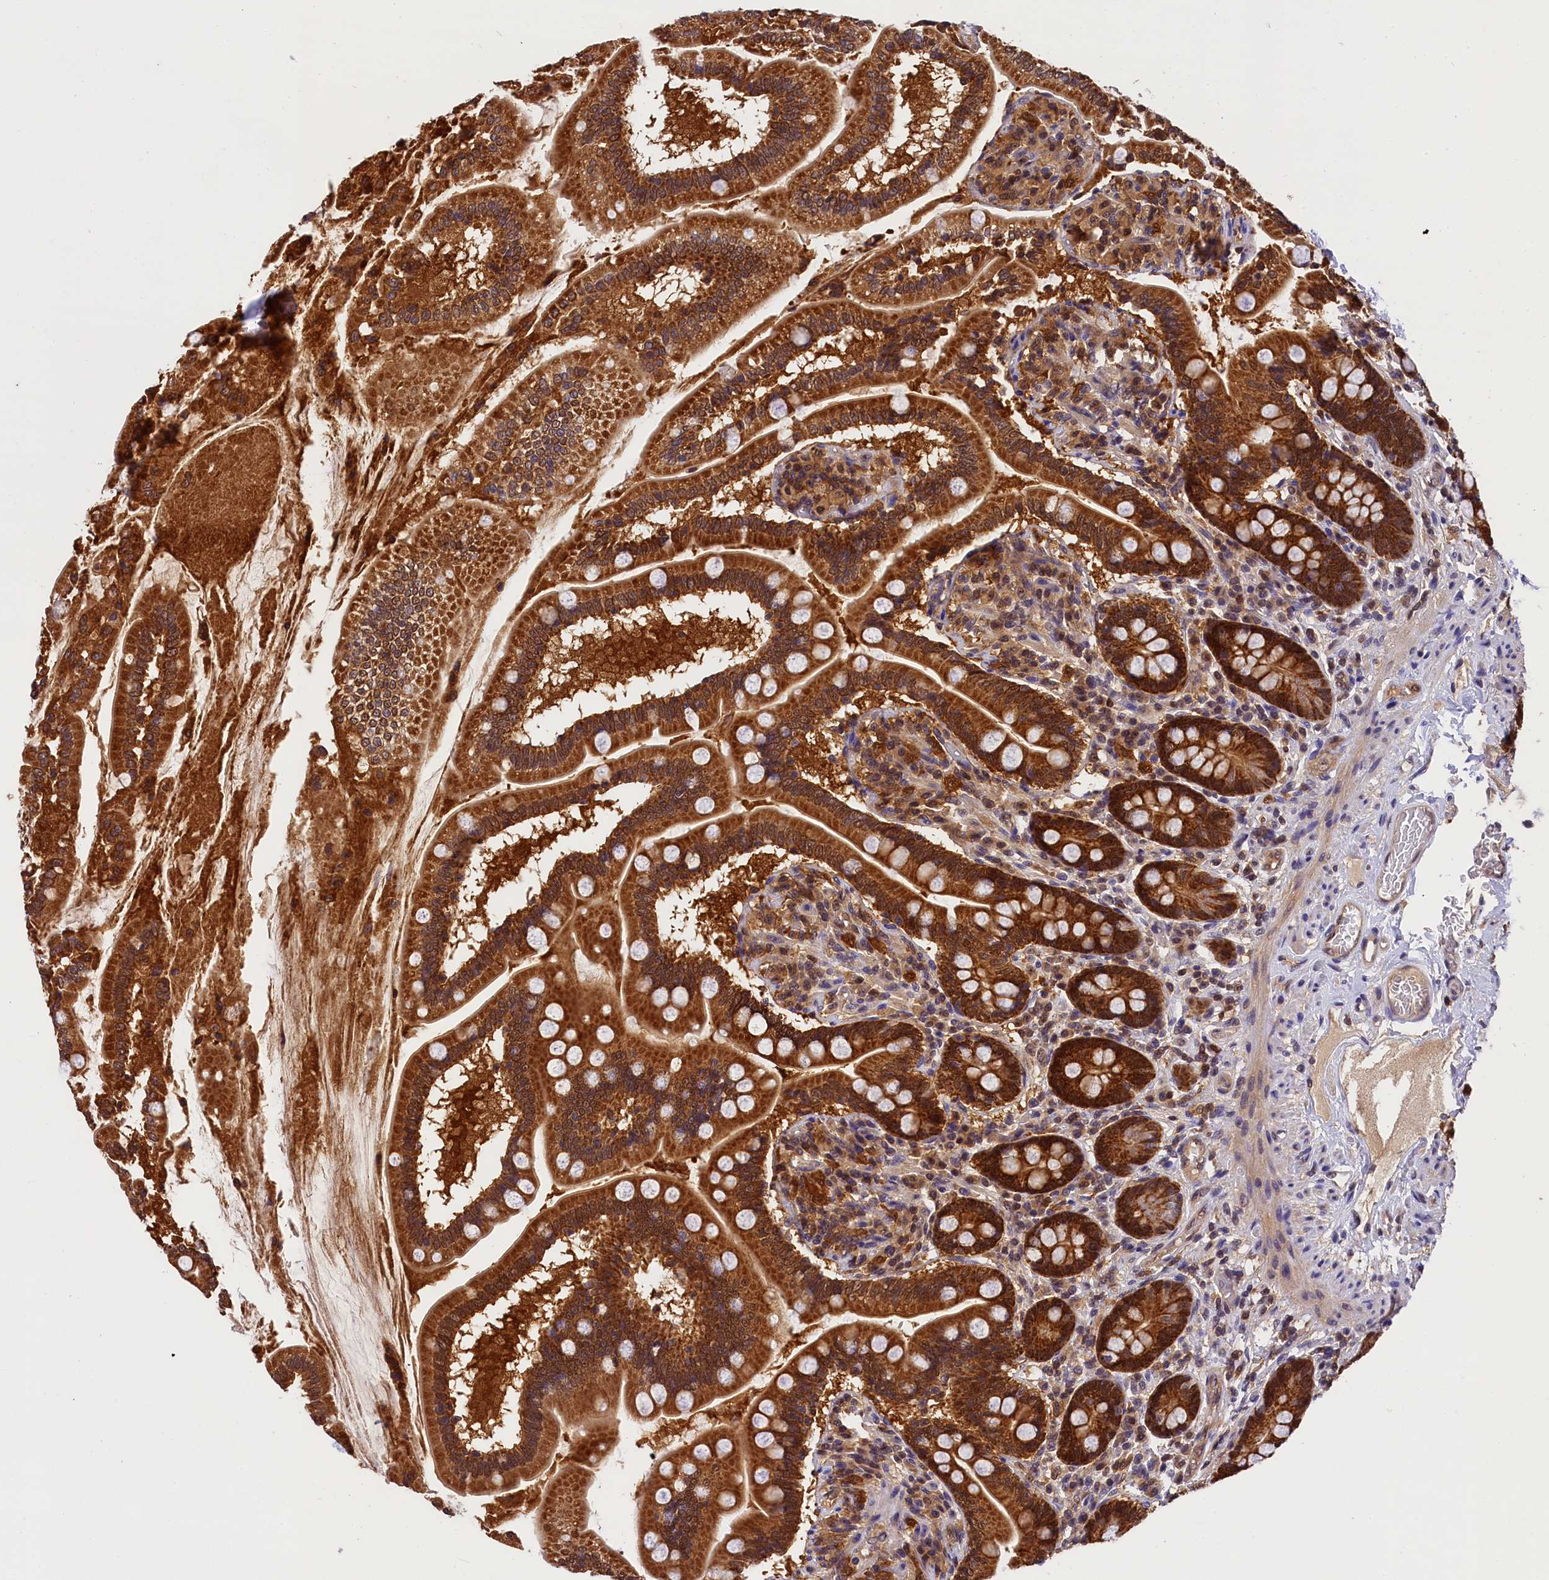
{"staining": {"intensity": "strong", "quantity": ">75%", "location": "cytoplasmic/membranous,nuclear"}, "tissue": "small intestine", "cell_type": "Glandular cells", "image_type": "normal", "snomed": [{"axis": "morphology", "description": "Normal tissue, NOS"}, {"axis": "topography", "description": "Small intestine"}], "caption": "Immunohistochemical staining of unremarkable small intestine exhibits >75% levels of strong cytoplasmic/membranous,nuclear protein staining in approximately >75% of glandular cells. The protein is stained brown, and the nuclei are stained in blue (DAB (3,3'-diaminobenzidine) IHC with brightfield microscopy, high magnification).", "gene": "EIF6", "patient": {"sex": "female", "age": 64}}